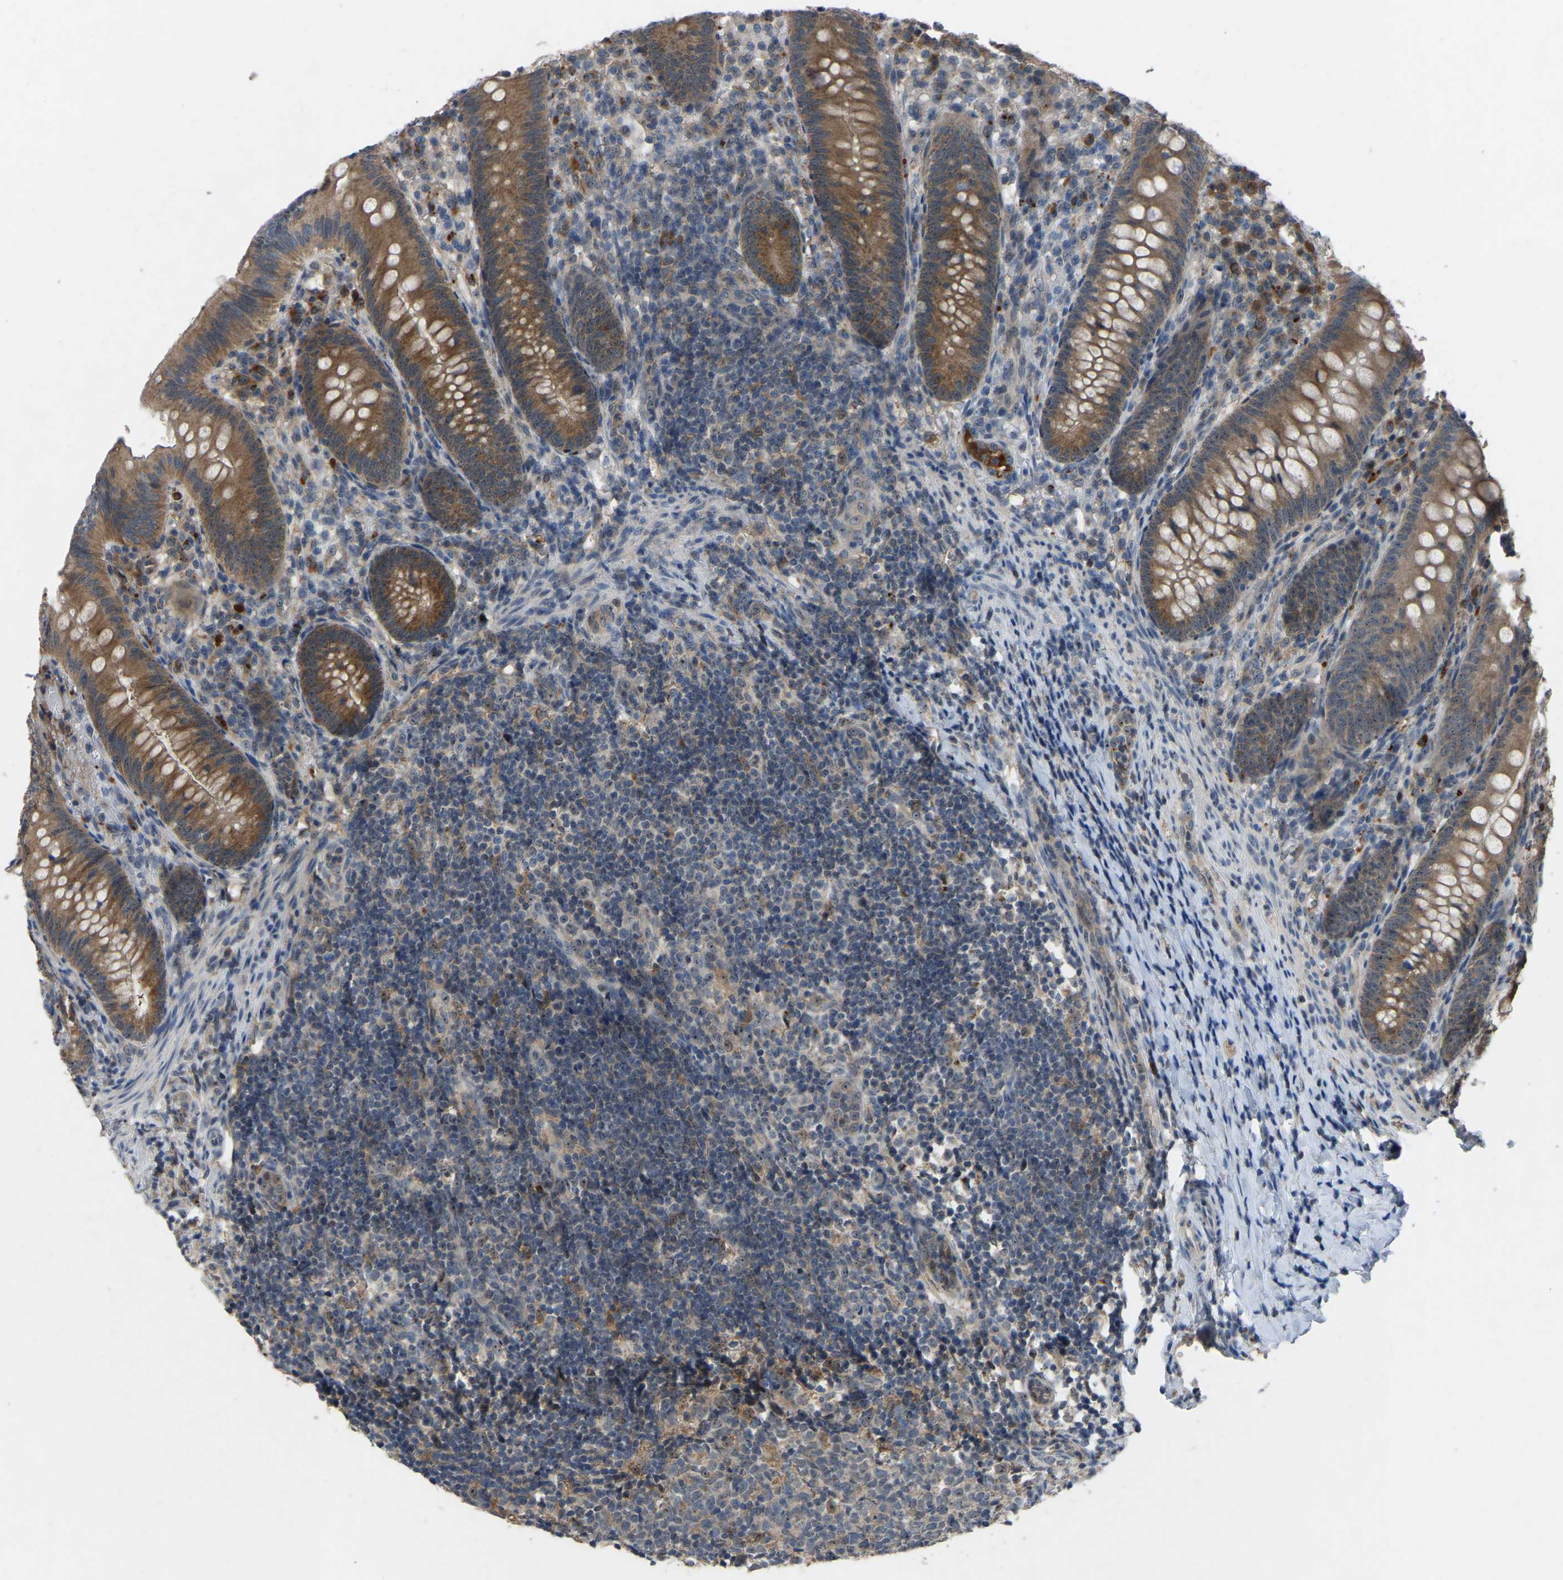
{"staining": {"intensity": "moderate", "quantity": ">75%", "location": "cytoplasmic/membranous"}, "tissue": "appendix", "cell_type": "Glandular cells", "image_type": "normal", "snomed": [{"axis": "morphology", "description": "Normal tissue, NOS"}, {"axis": "topography", "description": "Appendix"}], "caption": "Glandular cells display medium levels of moderate cytoplasmic/membranous expression in about >75% of cells in benign appendix. Nuclei are stained in blue.", "gene": "FHIT", "patient": {"sex": "male", "age": 1}}